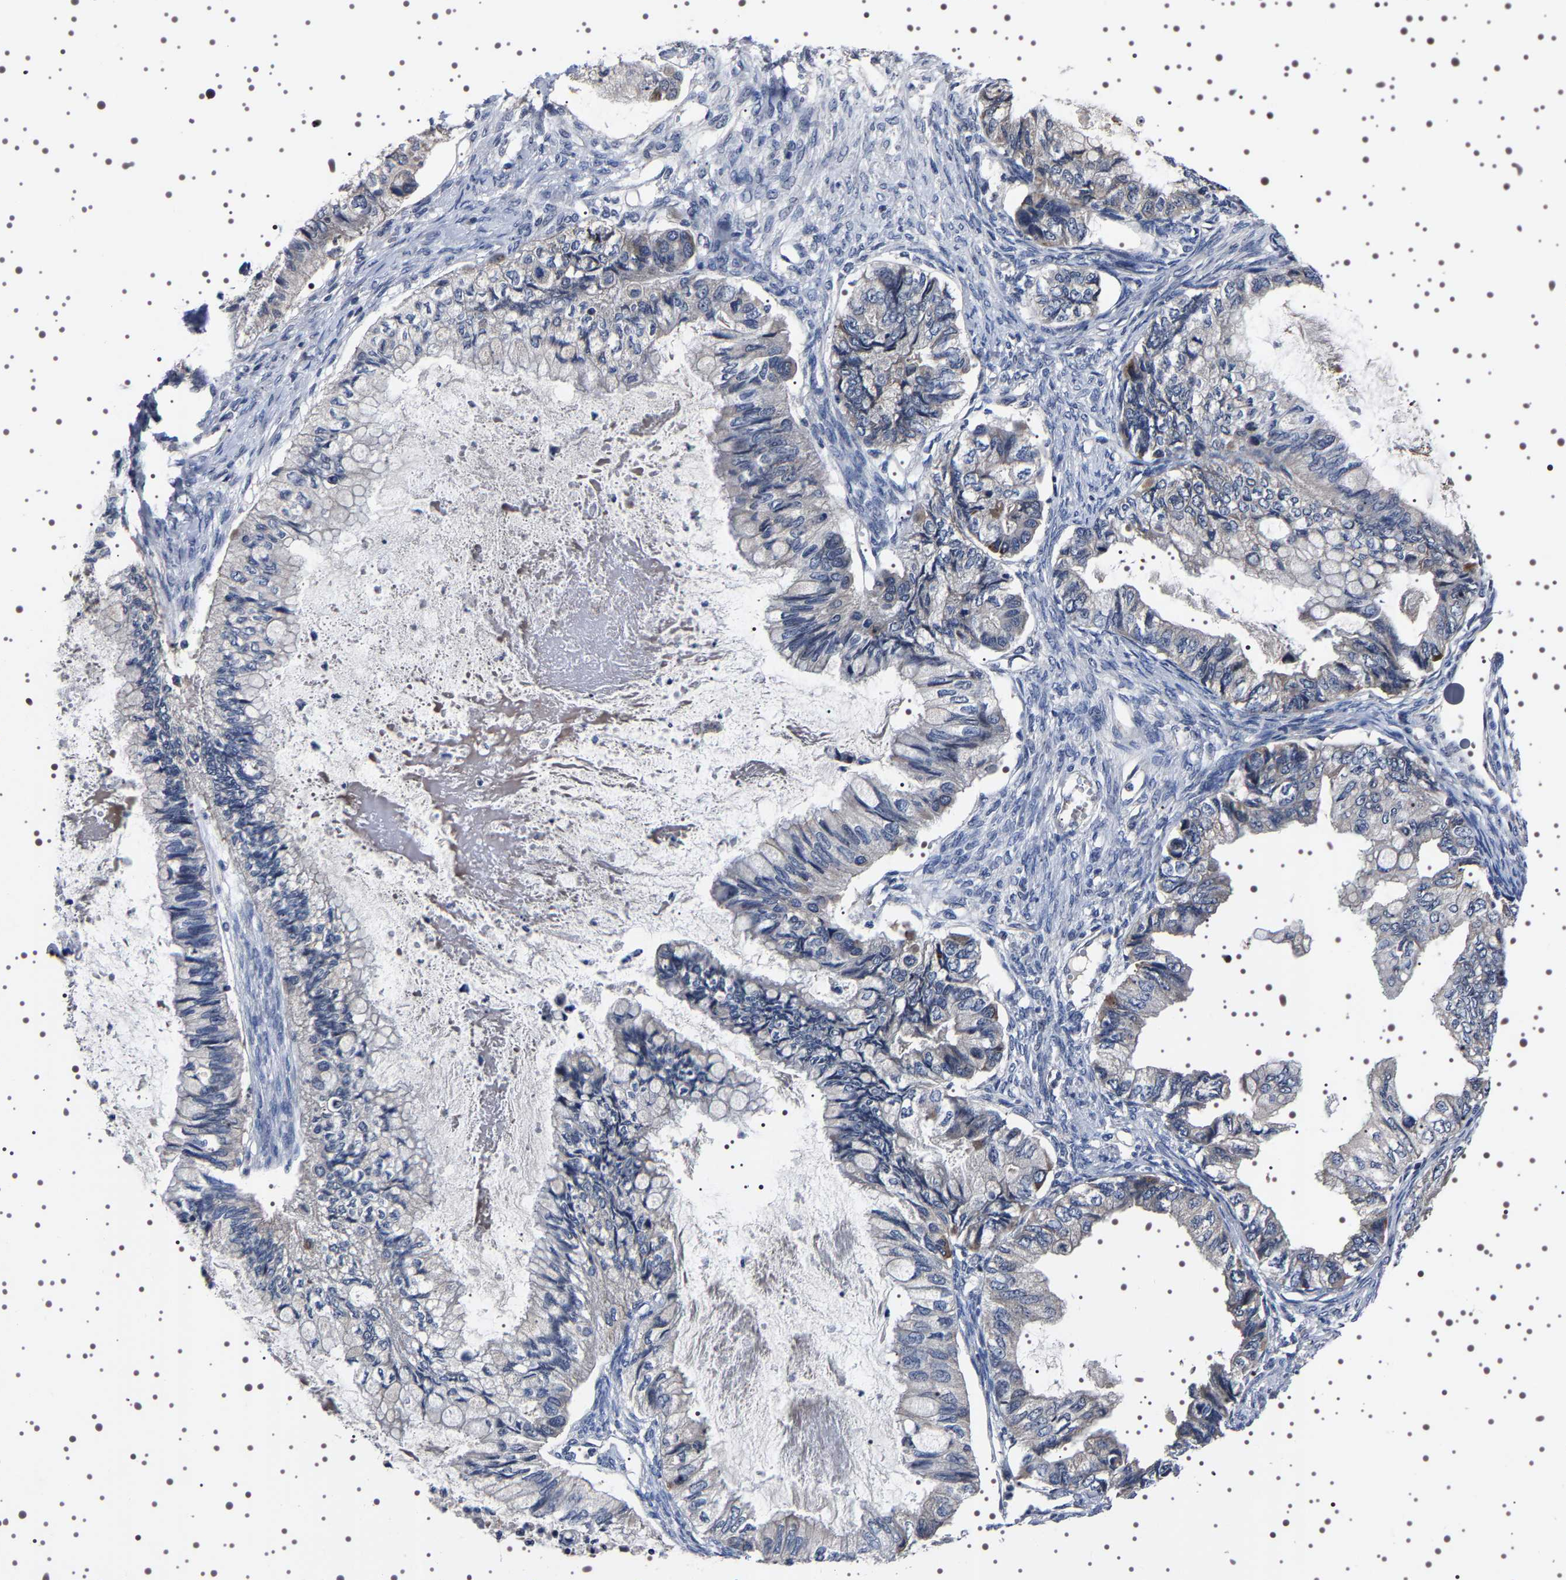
{"staining": {"intensity": "weak", "quantity": "<25%", "location": "cytoplasmic/membranous"}, "tissue": "ovarian cancer", "cell_type": "Tumor cells", "image_type": "cancer", "snomed": [{"axis": "morphology", "description": "Cystadenocarcinoma, mucinous, NOS"}, {"axis": "topography", "description": "Ovary"}], "caption": "Immunohistochemistry photomicrograph of neoplastic tissue: mucinous cystadenocarcinoma (ovarian) stained with DAB (3,3'-diaminobenzidine) shows no significant protein expression in tumor cells. (DAB immunohistochemistry (IHC) visualized using brightfield microscopy, high magnification).", "gene": "TARBP1", "patient": {"sex": "female", "age": 80}}